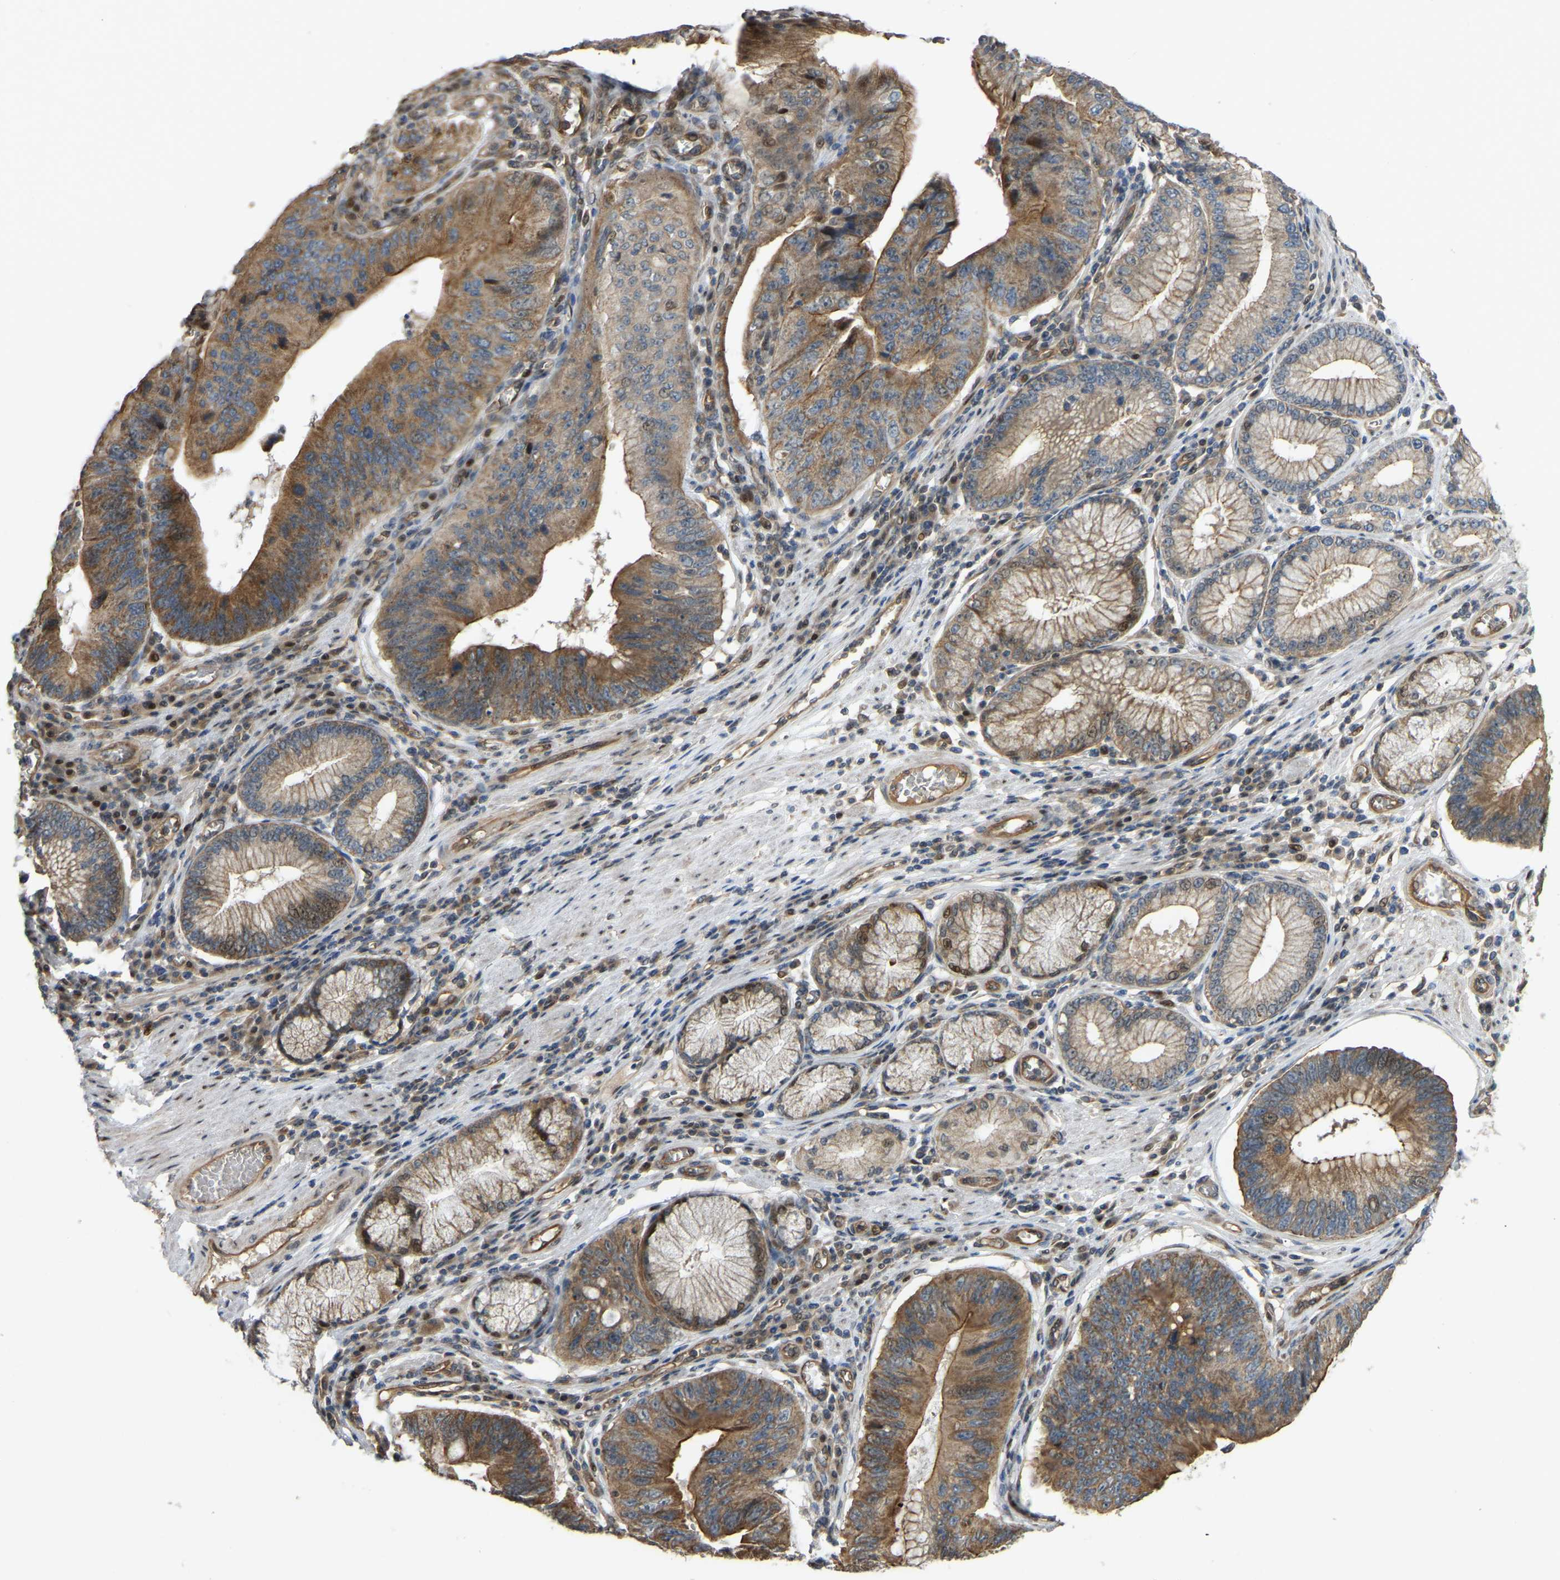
{"staining": {"intensity": "moderate", "quantity": ">75%", "location": "cytoplasmic/membranous"}, "tissue": "stomach cancer", "cell_type": "Tumor cells", "image_type": "cancer", "snomed": [{"axis": "morphology", "description": "Adenocarcinoma, NOS"}, {"axis": "topography", "description": "Stomach"}], "caption": "Immunohistochemical staining of human stomach cancer (adenocarcinoma) demonstrates medium levels of moderate cytoplasmic/membranous protein positivity in approximately >75% of tumor cells.", "gene": "C21orf91", "patient": {"sex": "male", "age": 59}}